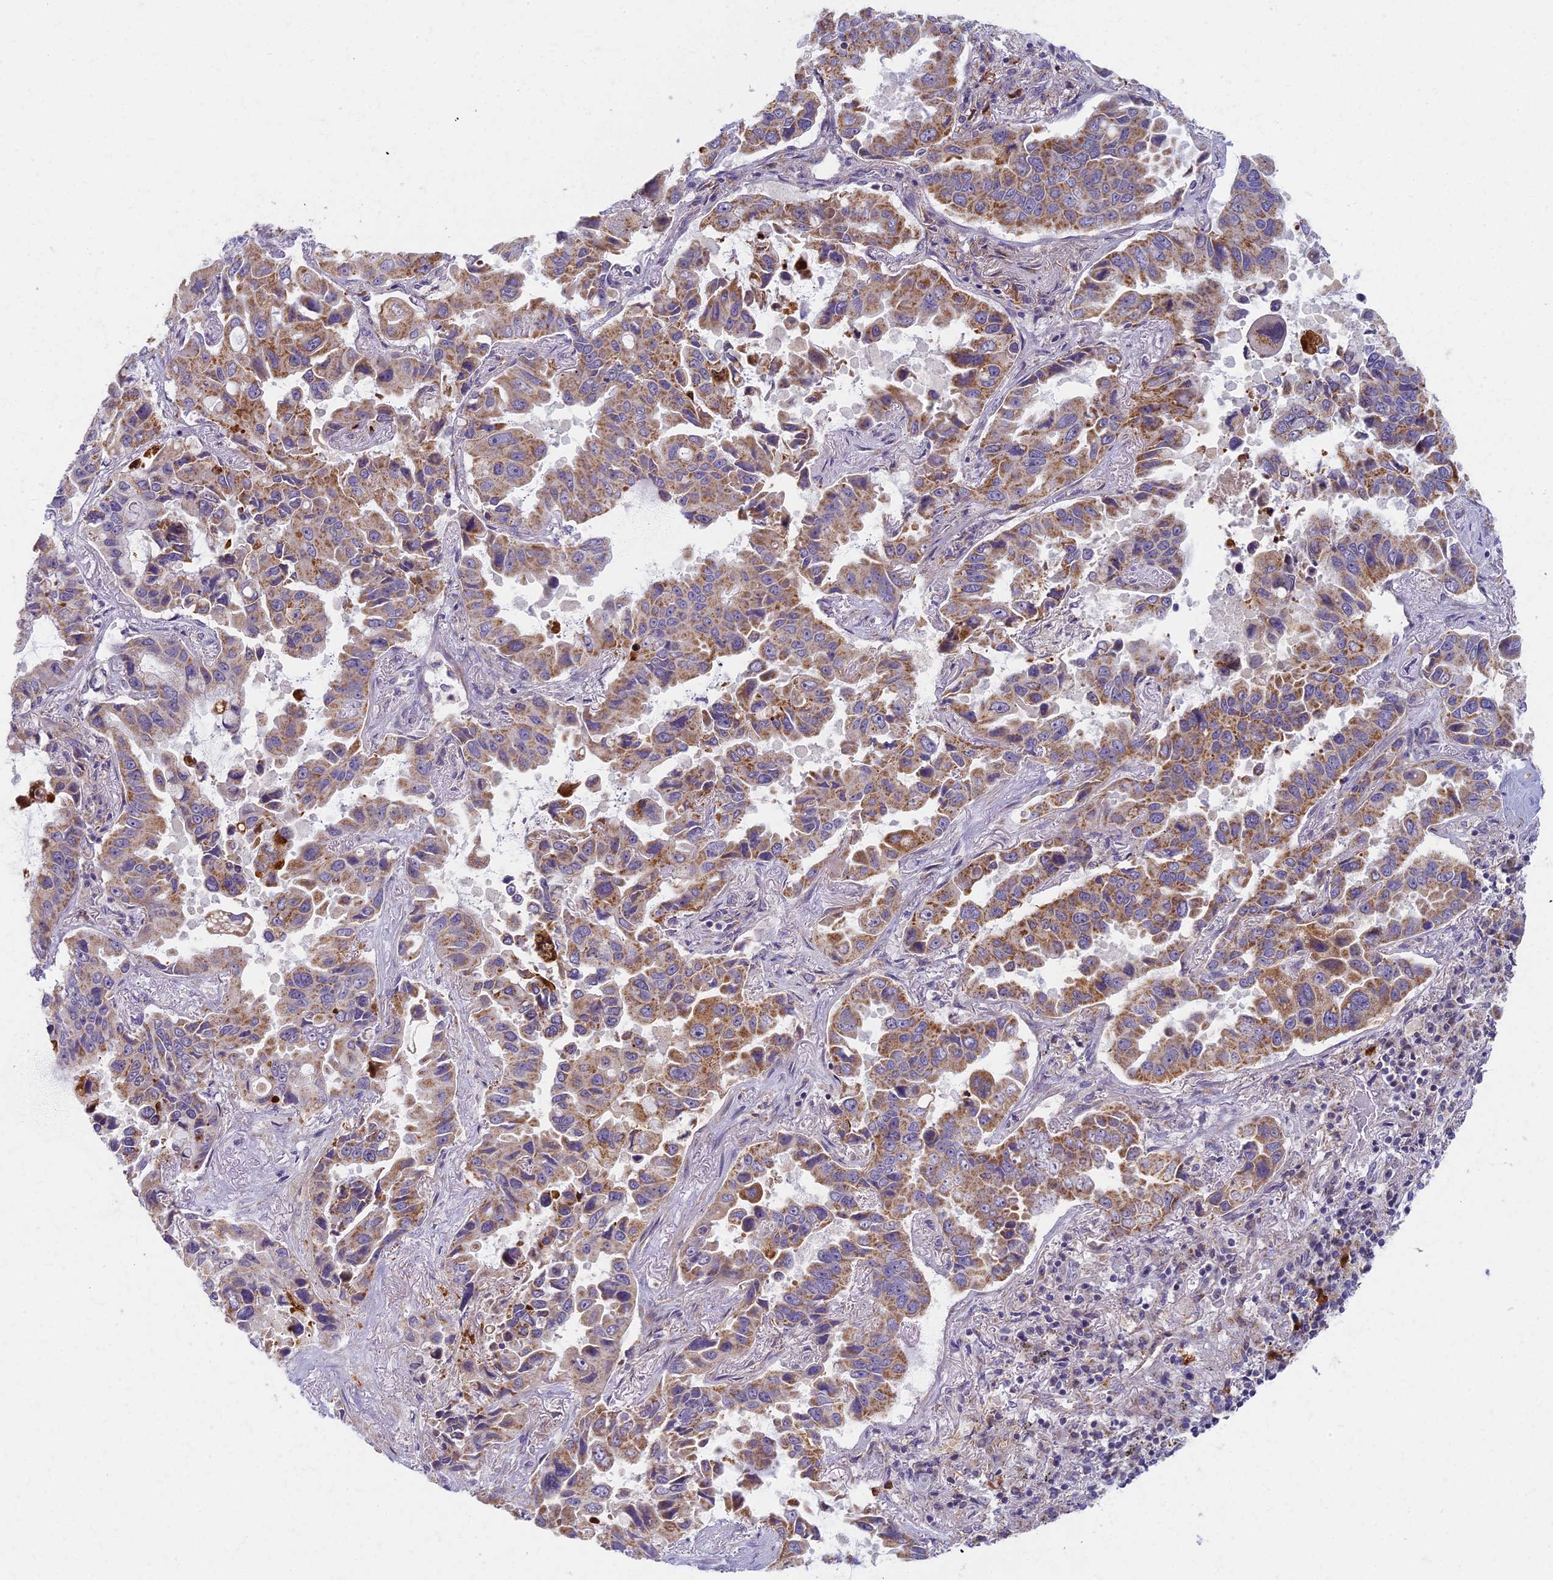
{"staining": {"intensity": "moderate", "quantity": ">75%", "location": "cytoplasmic/membranous"}, "tissue": "lung cancer", "cell_type": "Tumor cells", "image_type": "cancer", "snomed": [{"axis": "morphology", "description": "Adenocarcinoma, NOS"}, {"axis": "topography", "description": "Lung"}], "caption": "Protein expression analysis of human lung adenocarcinoma reveals moderate cytoplasmic/membranous staining in approximately >75% of tumor cells. (Brightfield microscopy of DAB IHC at high magnification).", "gene": "MRPS25", "patient": {"sex": "male", "age": 64}}